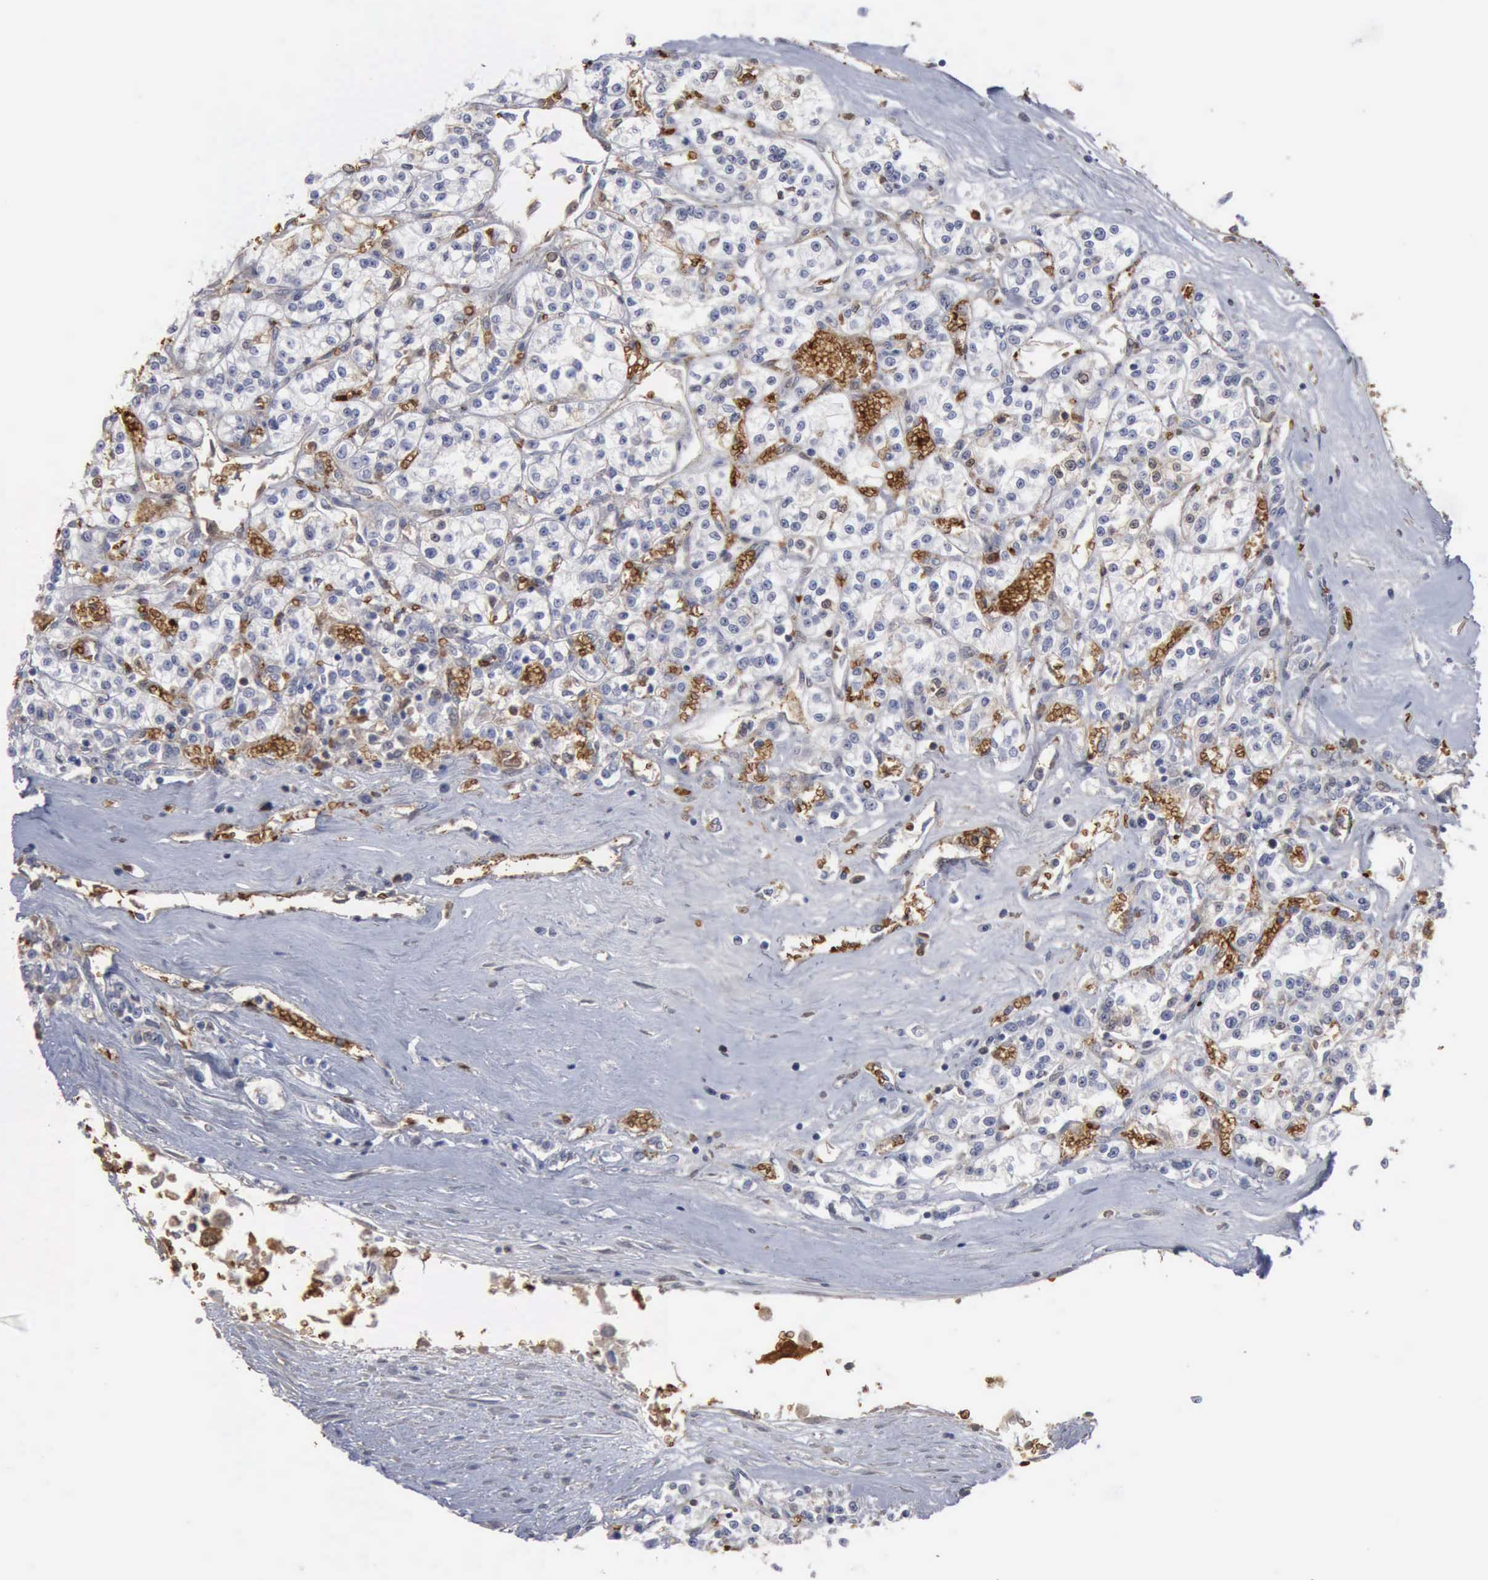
{"staining": {"intensity": "weak", "quantity": "25%-75%", "location": "cytoplasmic/membranous,nuclear"}, "tissue": "renal cancer", "cell_type": "Tumor cells", "image_type": "cancer", "snomed": [{"axis": "morphology", "description": "Adenocarcinoma, NOS"}, {"axis": "topography", "description": "Kidney"}], "caption": "Renal adenocarcinoma was stained to show a protein in brown. There is low levels of weak cytoplasmic/membranous and nuclear staining in about 25%-75% of tumor cells.", "gene": "TGFB1", "patient": {"sex": "female", "age": 76}}